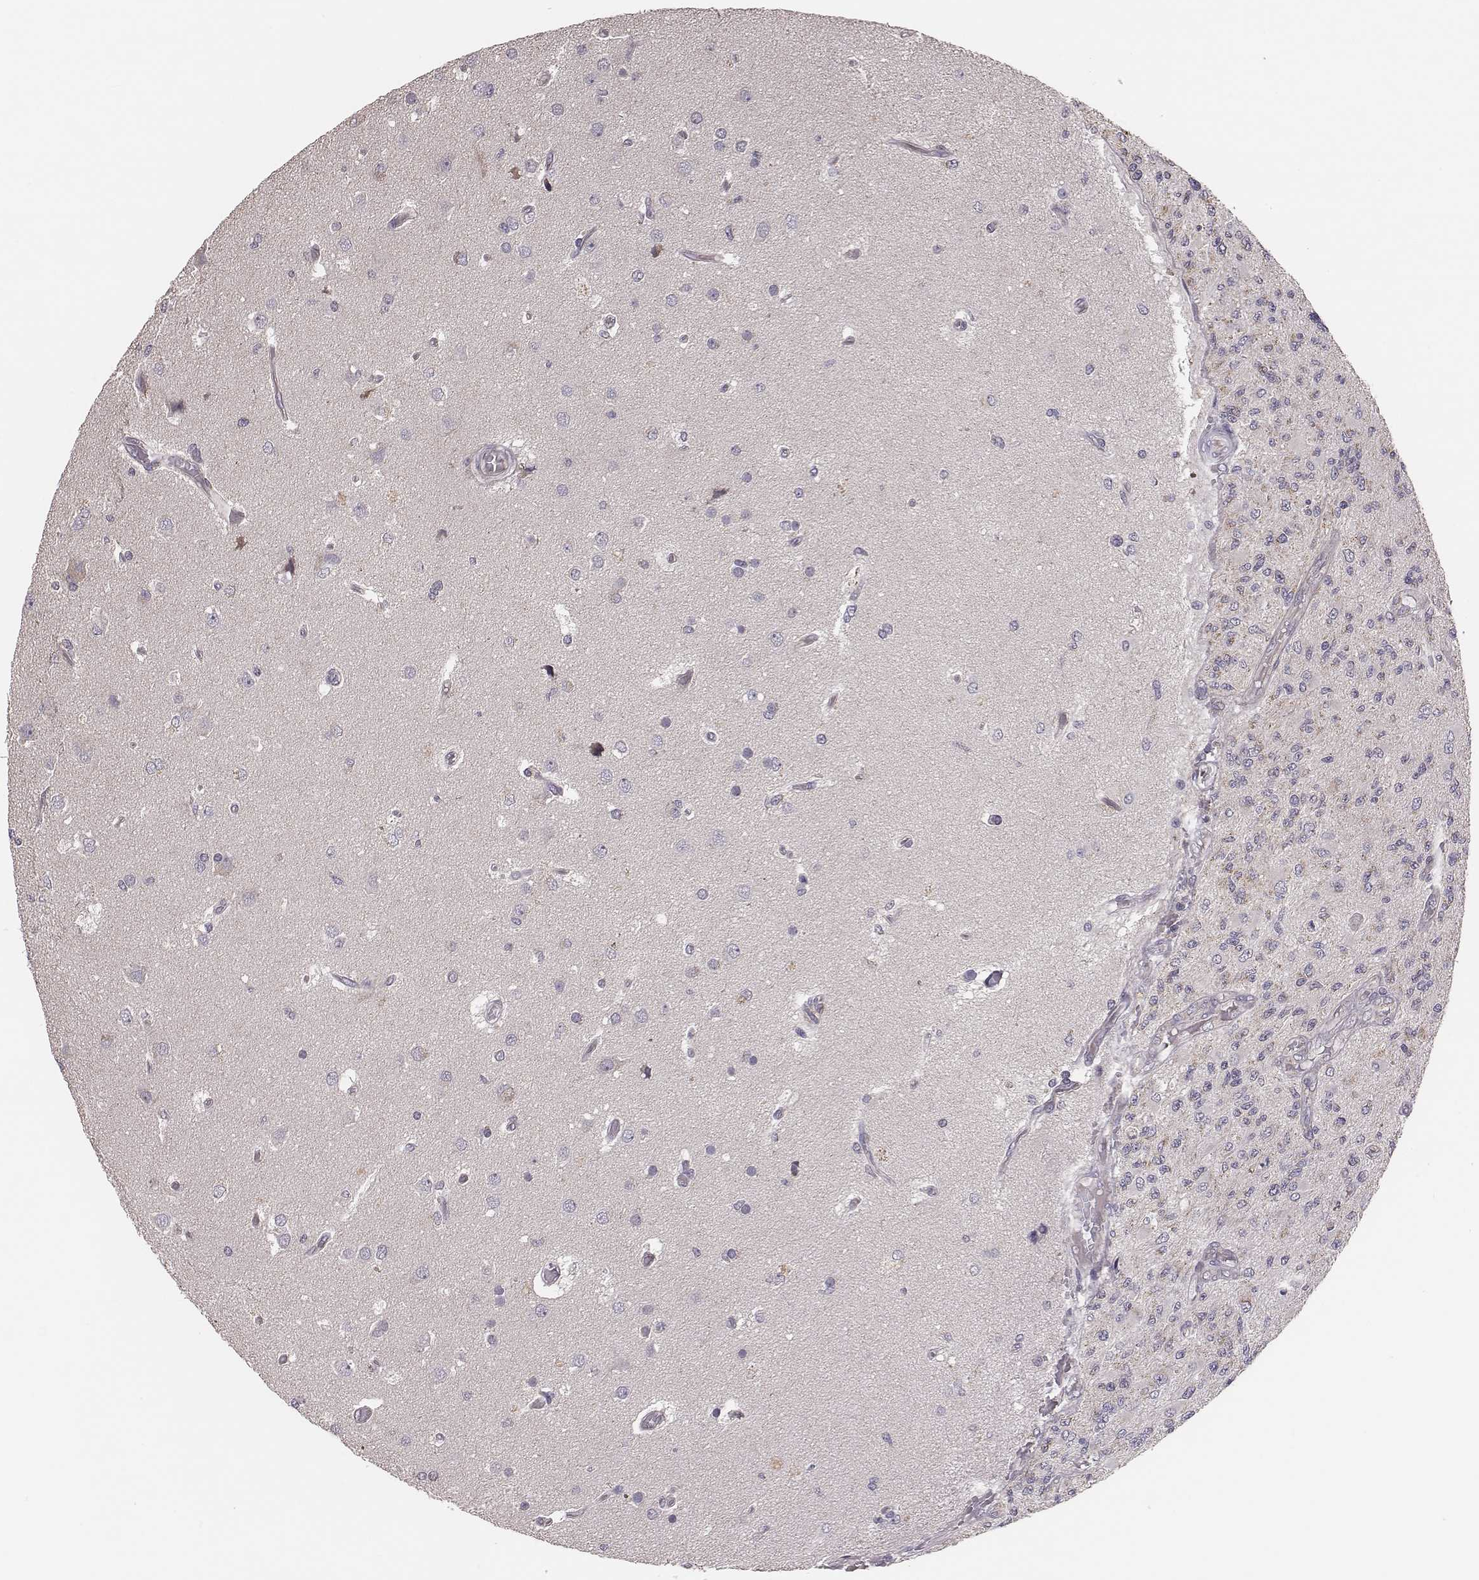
{"staining": {"intensity": "negative", "quantity": "none", "location": "none"}, "tissue": "glioma", "cell_type": "Tumor cells", "image_type": "cancer", "snomed": [{"axis": "morphology", "description": "Glioma, malignant, High grade"}, {"axis": "topography", "description": "Brain"}], "caption": "Immunohistochemical staining of human glioma reveals no significant staining in tumor cells.", "gene": "HAVCR1", "patient": {"sex": "female", "age": 63}}